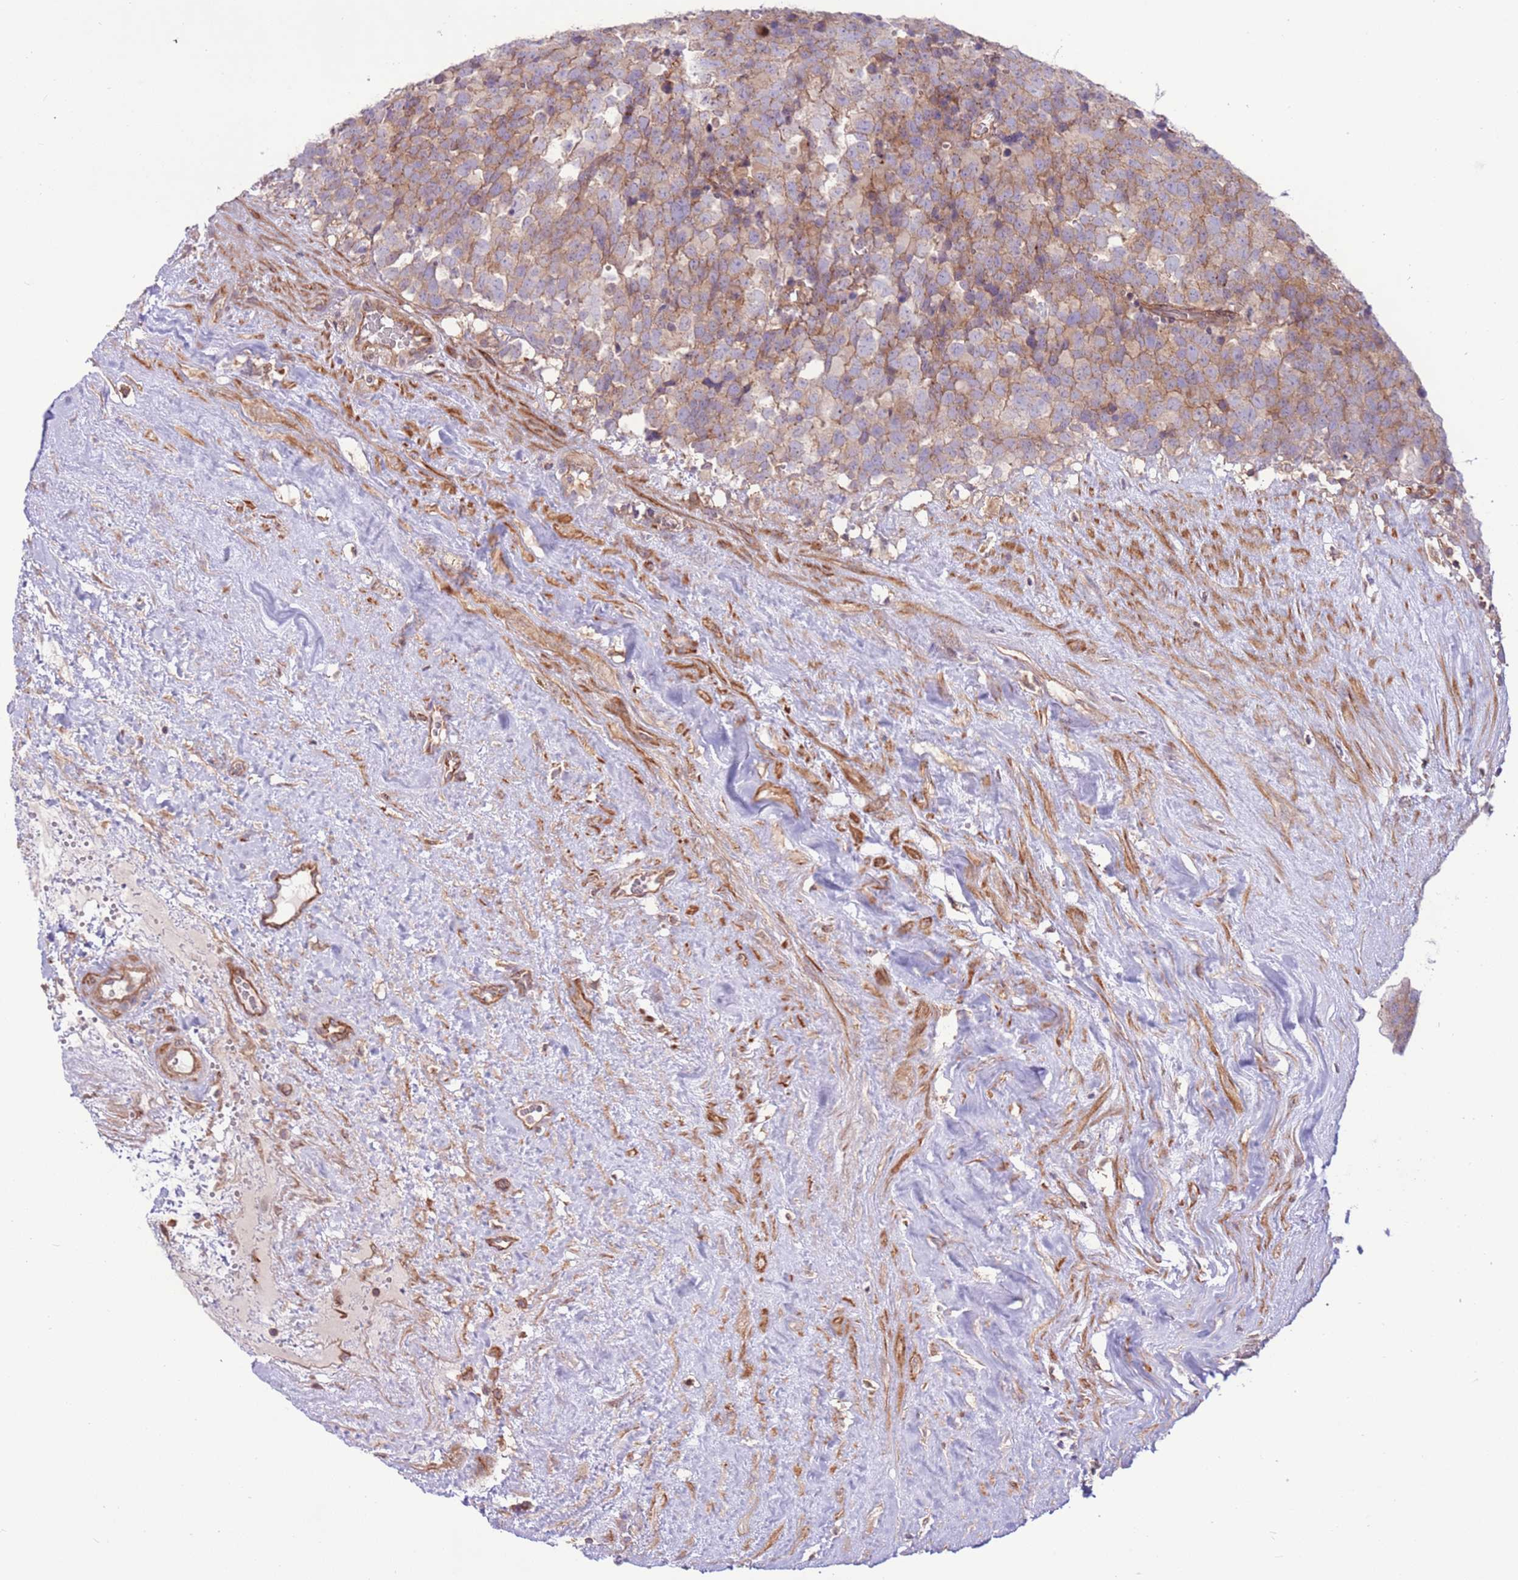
{"staining": {"intensity": "weak", "quantity": ">75%", "location": "cytoplasmic/membranous"}, "tissue": "testis cancer", "cell_type": "Tumor cells", "image_type": "cancer", "snomed": [{"axis": "morphology", "description": "Seminoma, NOS"}, {"axis": "topography", "description": "Testis"}], "caption": "Immunohistochemistry of human testis cancer (seminoma) shows low levels of weak cytoplasmic/membranous positivity in about >75% of tumor cells.", "gene": "DDX19B", "patient": {"sex": "male", "age": 71}}